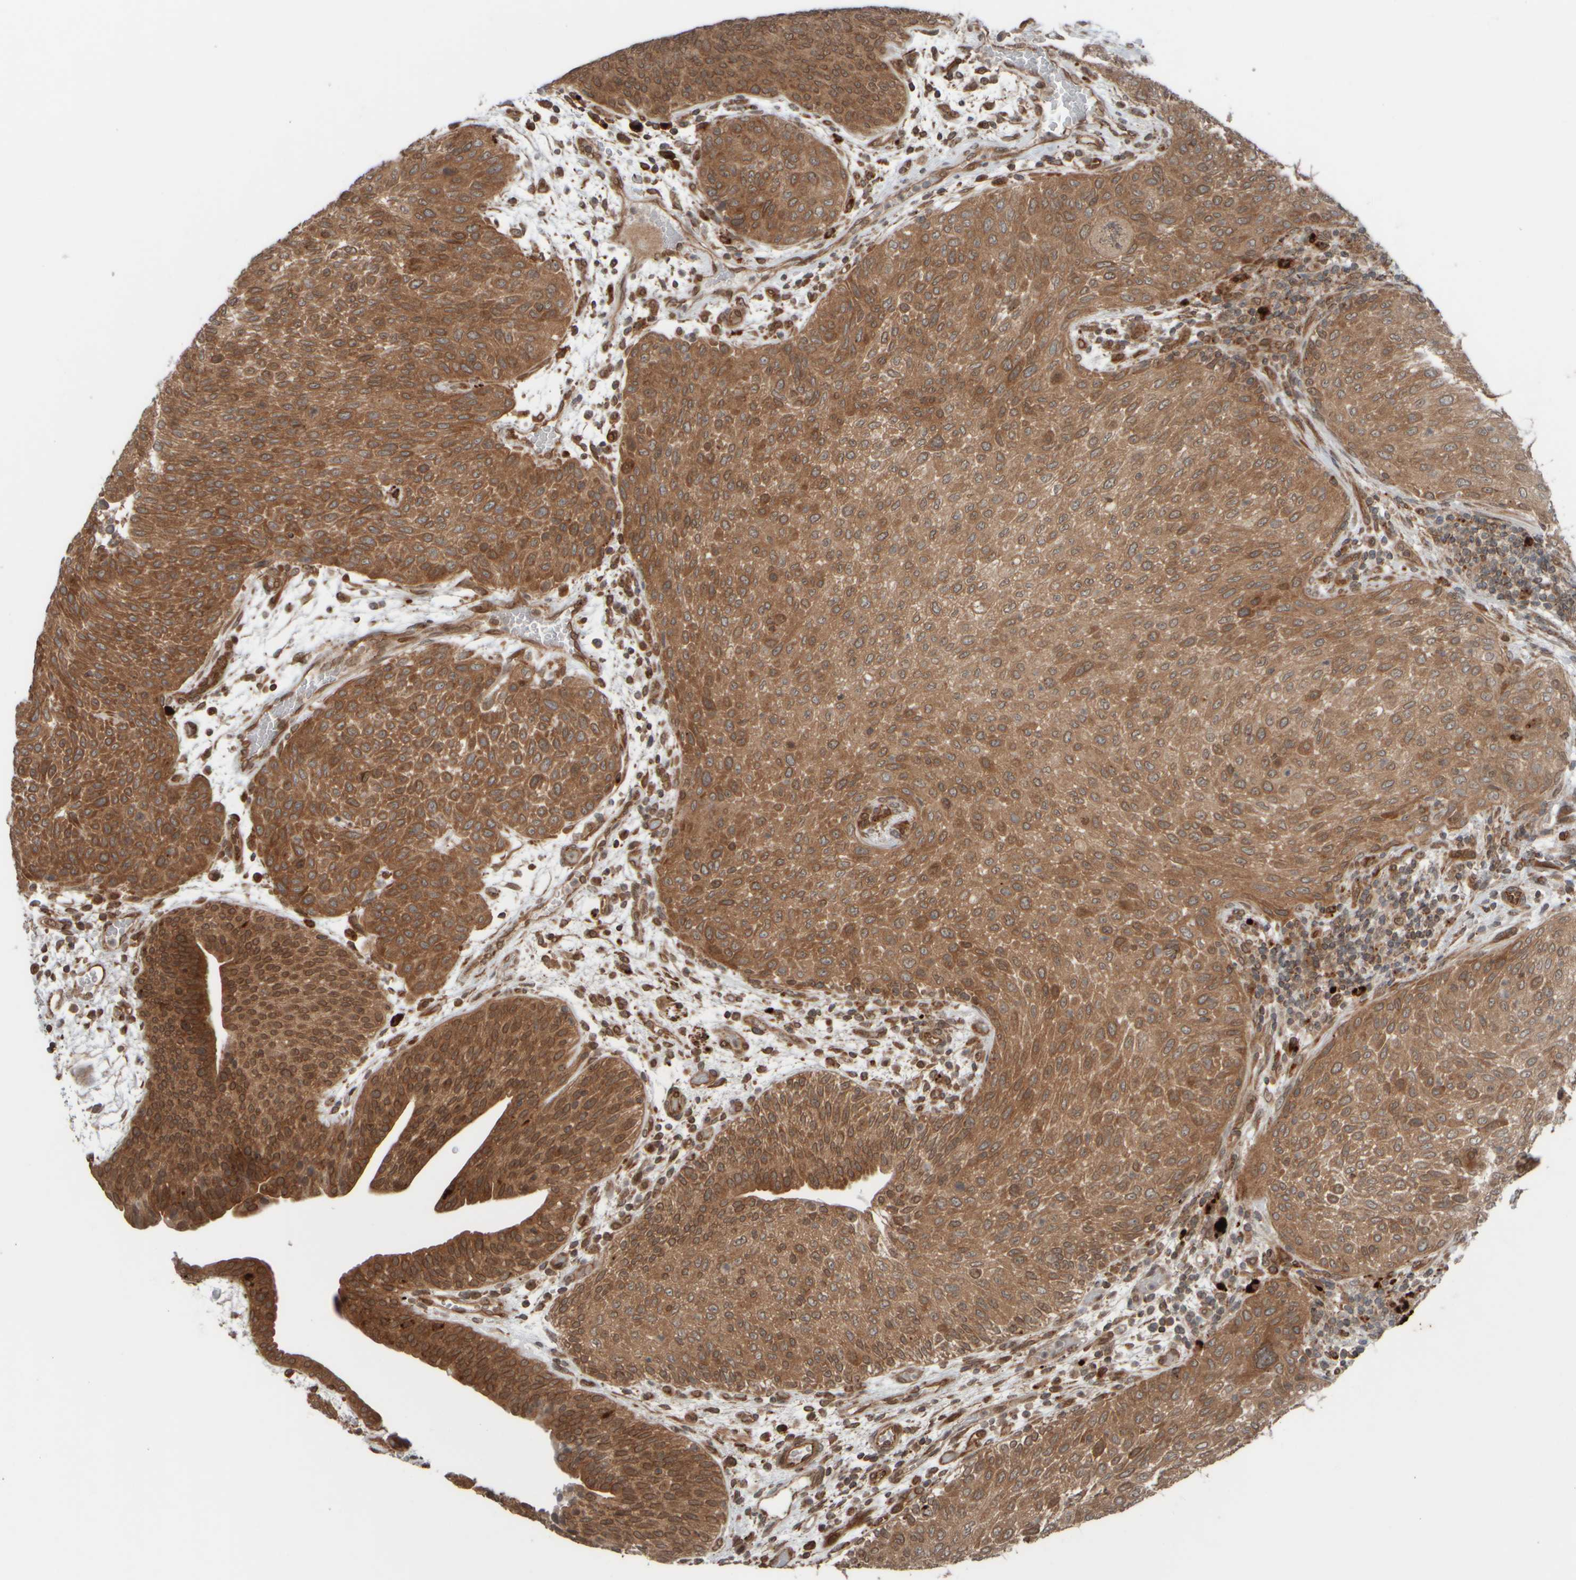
{"staining": {"intensity": "moderate", "quantity": ">75%", "location": "cytoplasmic/membranous"}, "tissue": "urothelial cancer", "cell_type": "Tumor cells", "image_type": "cancer", "snomed": [{"axis": "morphology", "description": "Urothelial carcinoma, Low grade"}, {"axis": "morphology", "description": "Urothelial carcinoma, High grade"}, {"axis": "topography", "description": "Urinary bladder"}], "caption": "Immunohistochemical staining of human urothelial carcinoma (high-grade) demonstrates medium levels of moderate cytoplasmic/membranous expression in approximately >75% of tumor cells.", "gene": "GIGYF1", "patient": {"sex": "male", "age": 35}}